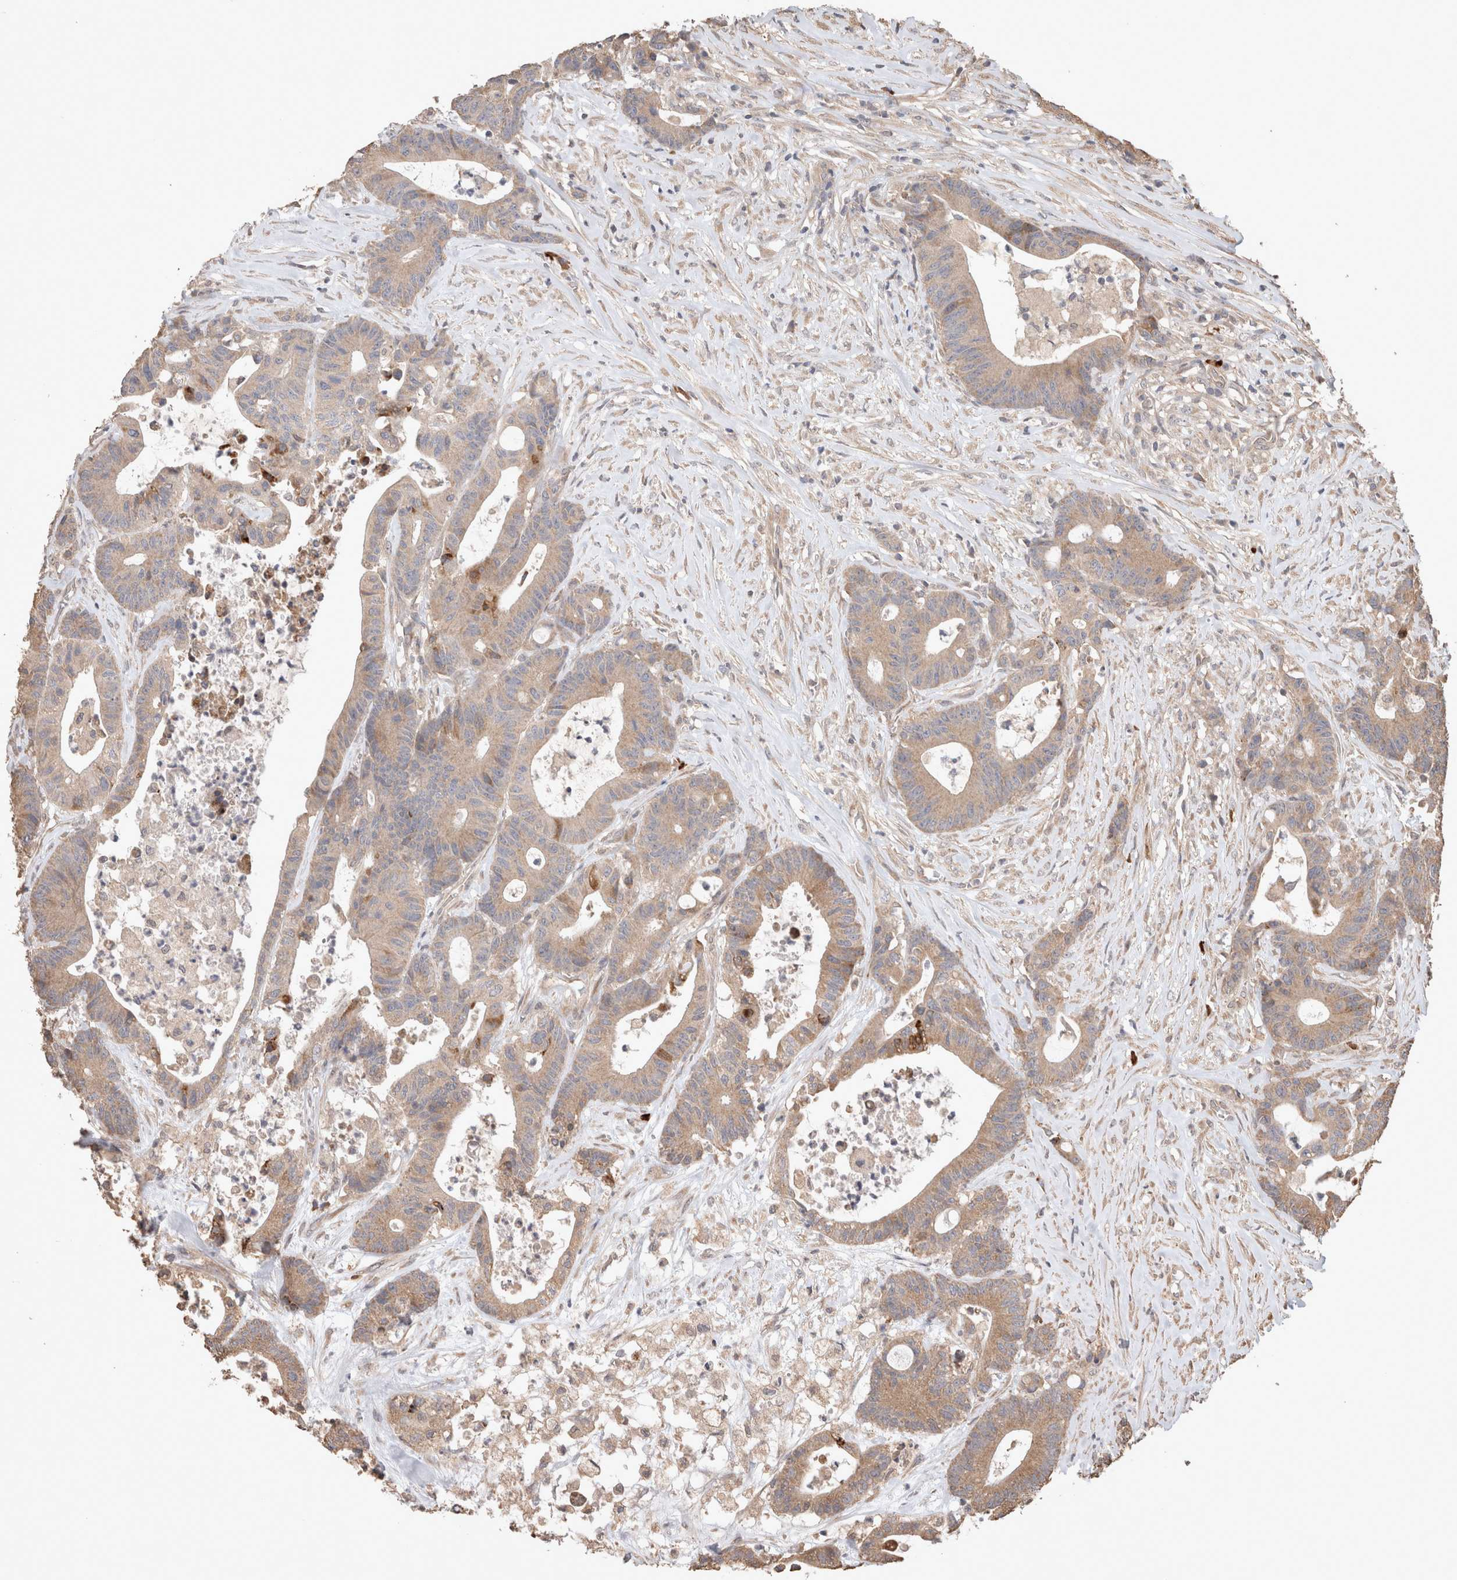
{"staining": {"intensity": "moderate", "quantity": "25%-75%", "location": "cytoplasmic/membranous"}, "tissue": "colorectal cancer", "cell_type": "Tumor cells", "image_type": "cancer", "snomed": [{"axis": "morphology", "description": "Adenocarcinoma, NOS"}, {"axis": "topography", "description": "Colon"}], "caption": "A histopathology image showing moderate cytoplasmic/membranous expression in approximately 25%-75% of tumor cells in colorectal cancer, as visualized by brown immunohistochemical staining.", "gene": "HROB", "patient": {"sex": "female", "age": 84}}